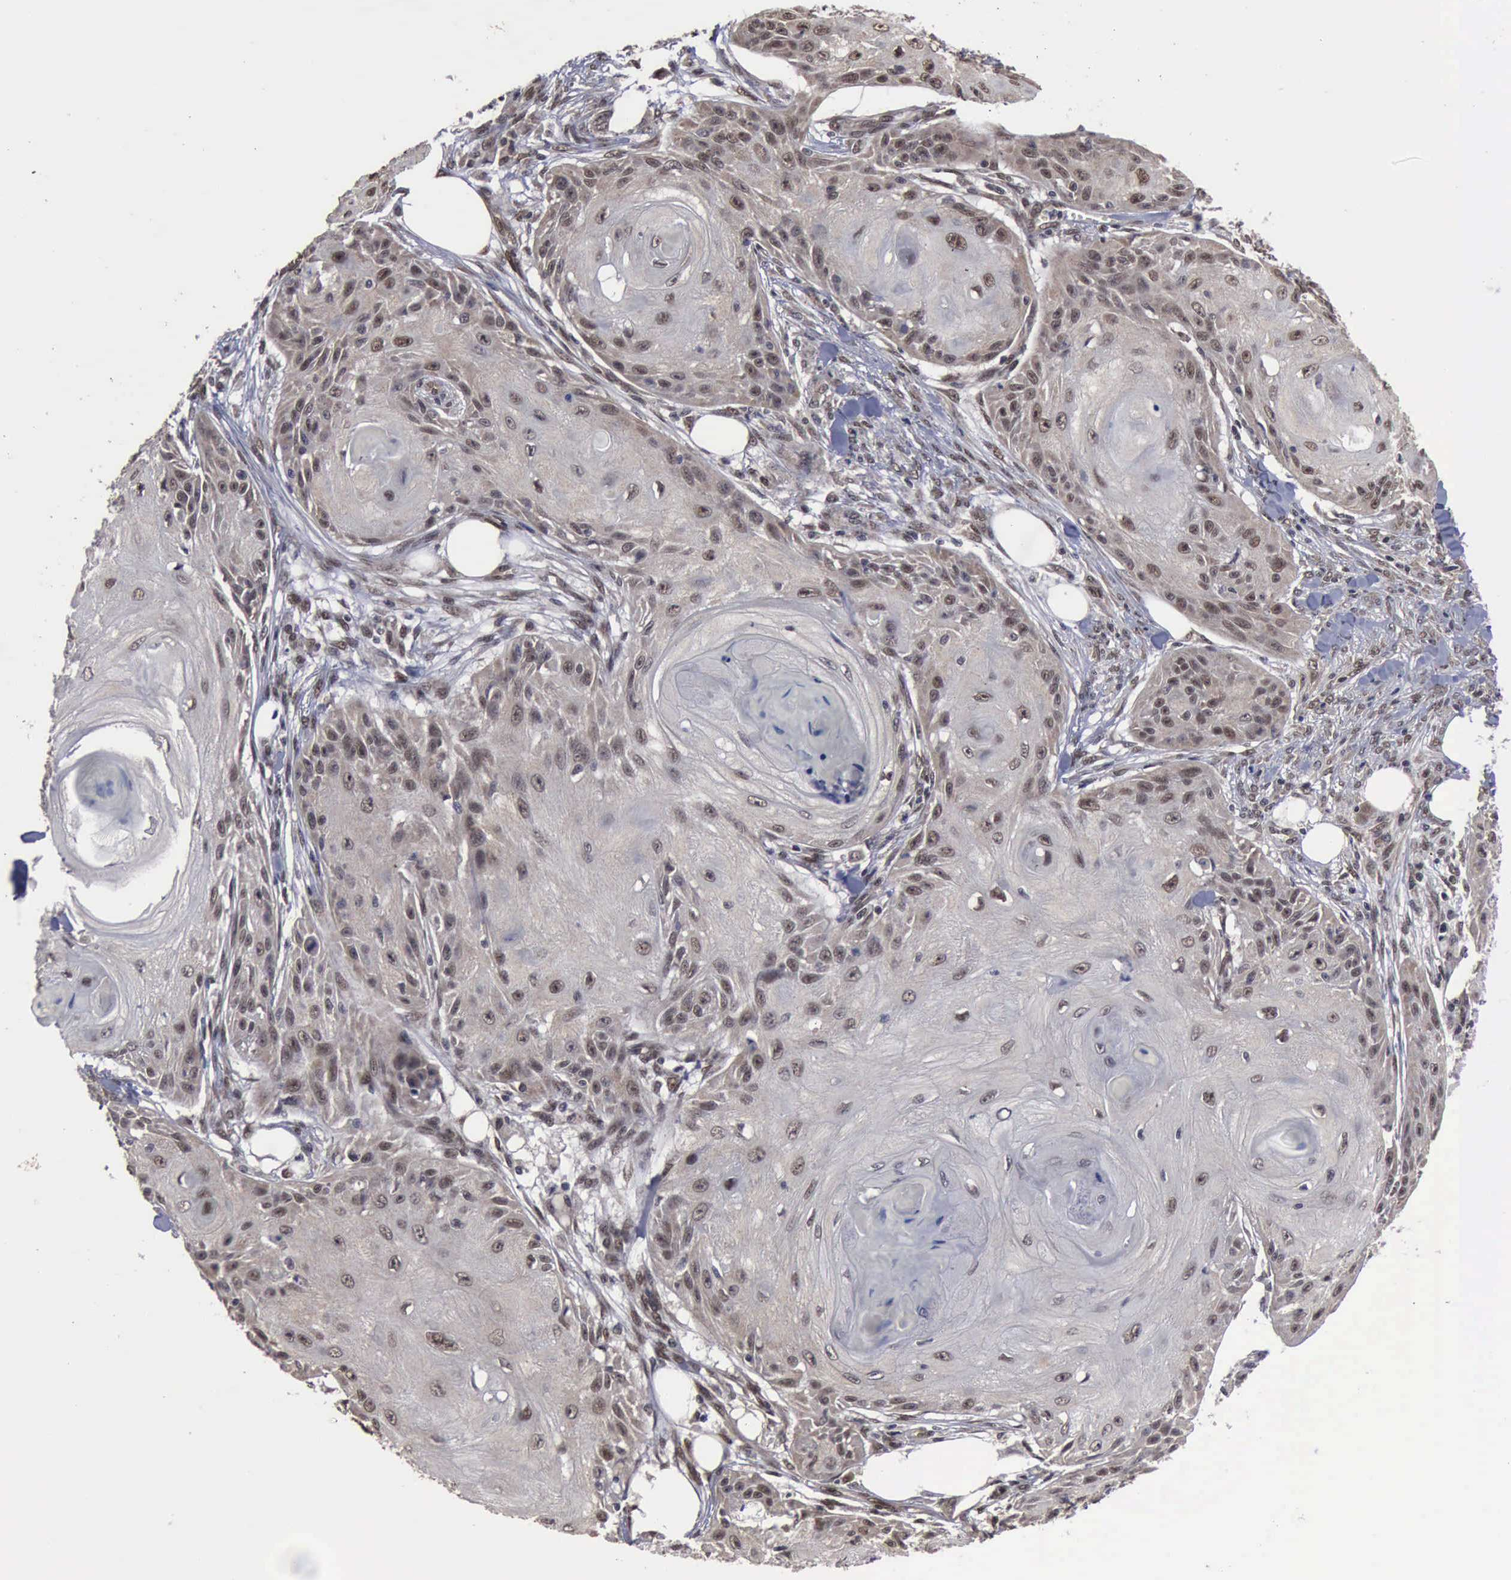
{"staining": {"intensity": "moderate", "quantity": "25%-75%", "location": "cytoplasmic/membranous,nuclear"}, "tissue": "skin cancer", "cell_type": "Tumor cells", "image_type": "cancer", "snomed": [{"axis": "morphology", "description": "Squamous cell carcinoma, NOS"}, {"axis": "topography", "description": "Skin"}], "caption": "This micrograph reveals IHC staining of human skin squamous cell carcinoma, with medium moderate cytoplasmic/membranous and nuclear staining in about 25%-75% of tumor cells.", "gene": "RTCB", "patient": {"sex": "female", "age": 88}}